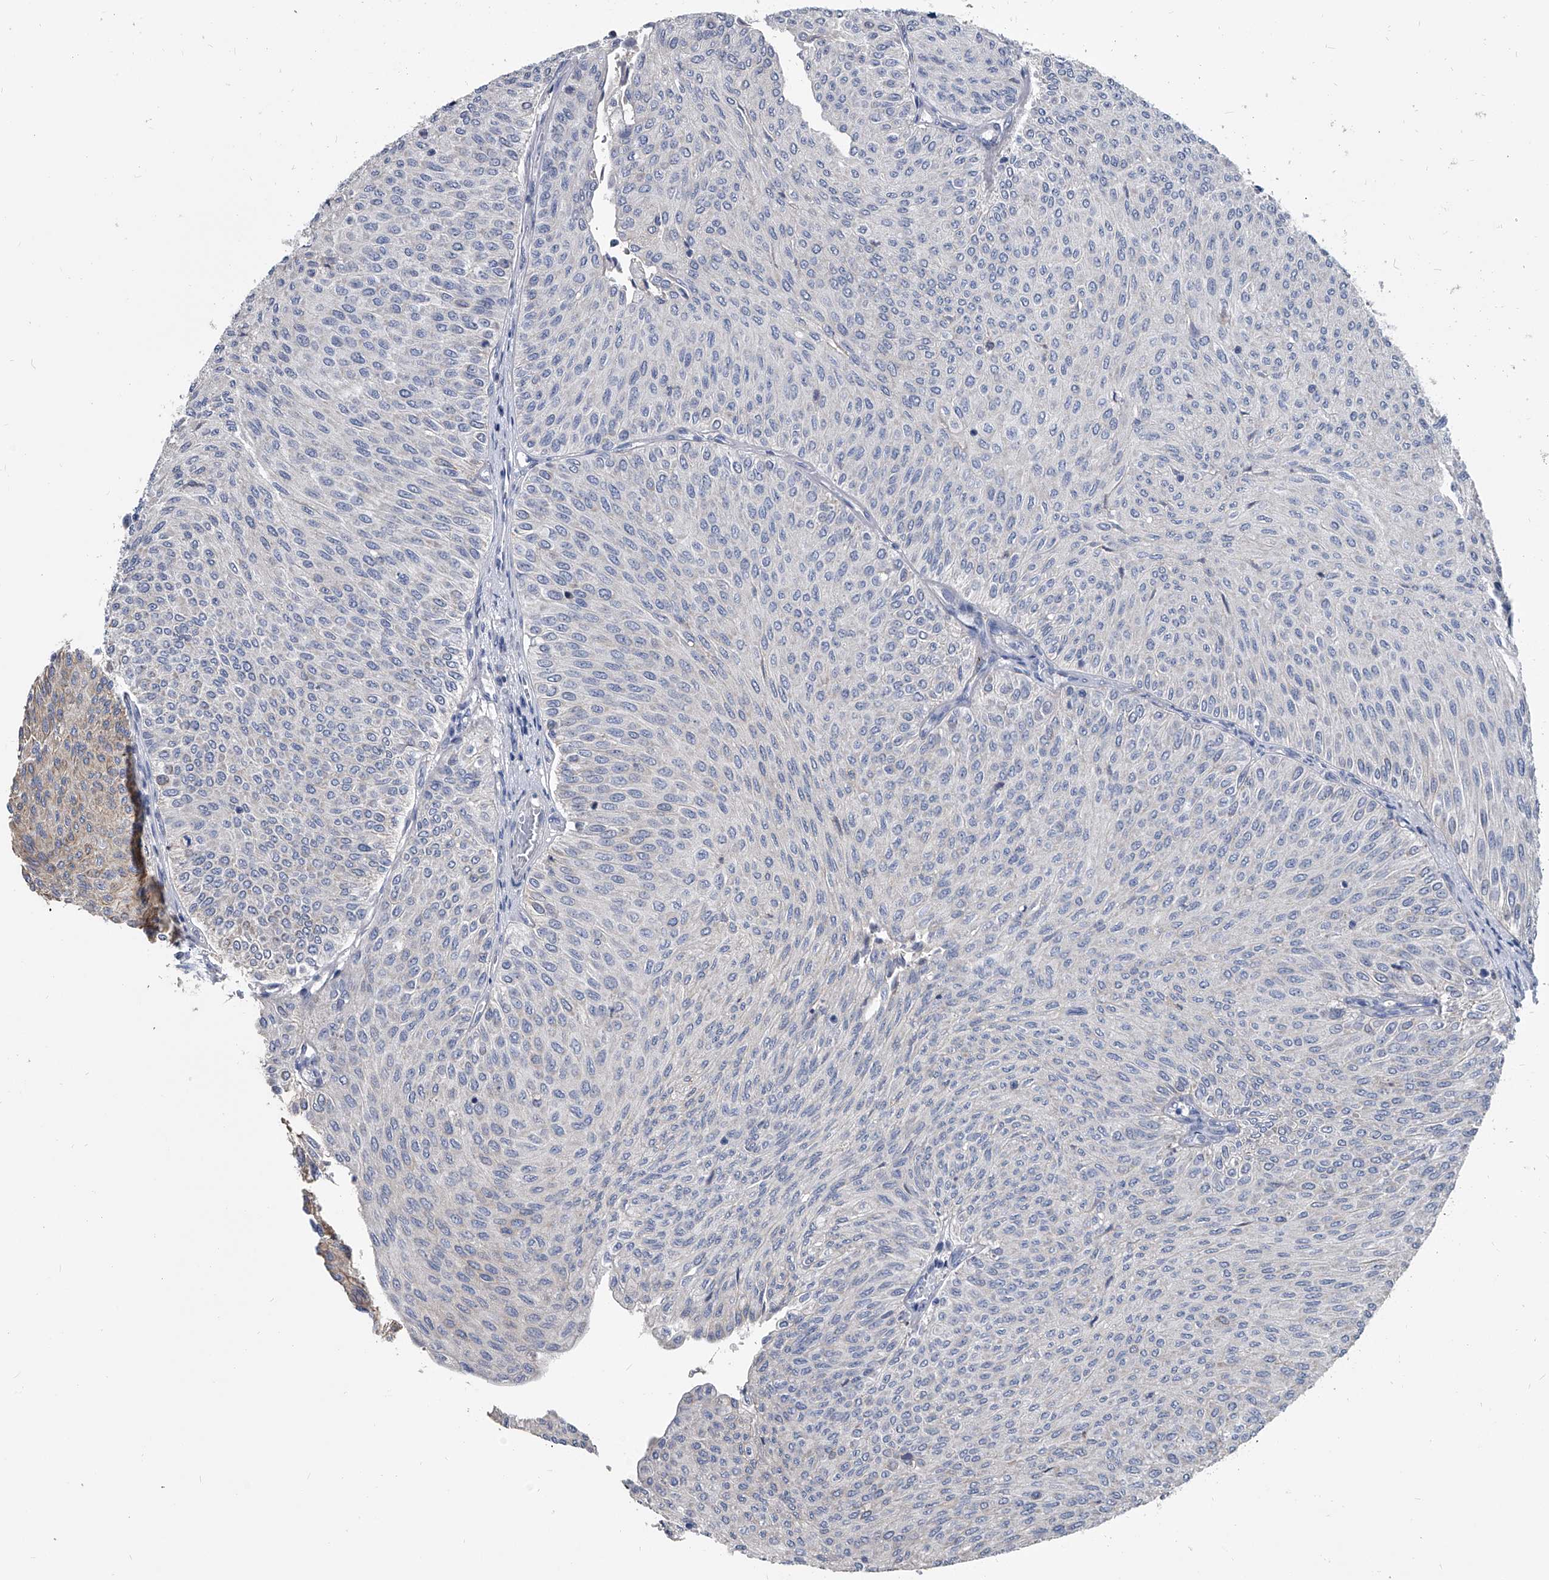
{"staining": {"intensity": "weak", "quantity": "25%-75%", "location": "cytoplasmic/membranous"}, "tissue": "urothelial cancer", "cell_type": "Tumor cells", "image_type": "cancer", "snomed": [{"axis": "morphology", "description": "Urothelial carcinoma, Low grade"}, {"axis": "topography", "description": "Urinary bladder"}], "caption": "Immunohistochemistry (IHC) photomicrograph of human low-grade urothelial carcinoma stained for a protein (brown), which reveals low levels of weak cytoplasmic/membranous positivity in approximately 25%-75% of tumor cells.", "gene": "SPP1", "patient": {"sex": "male", "age": 78}}